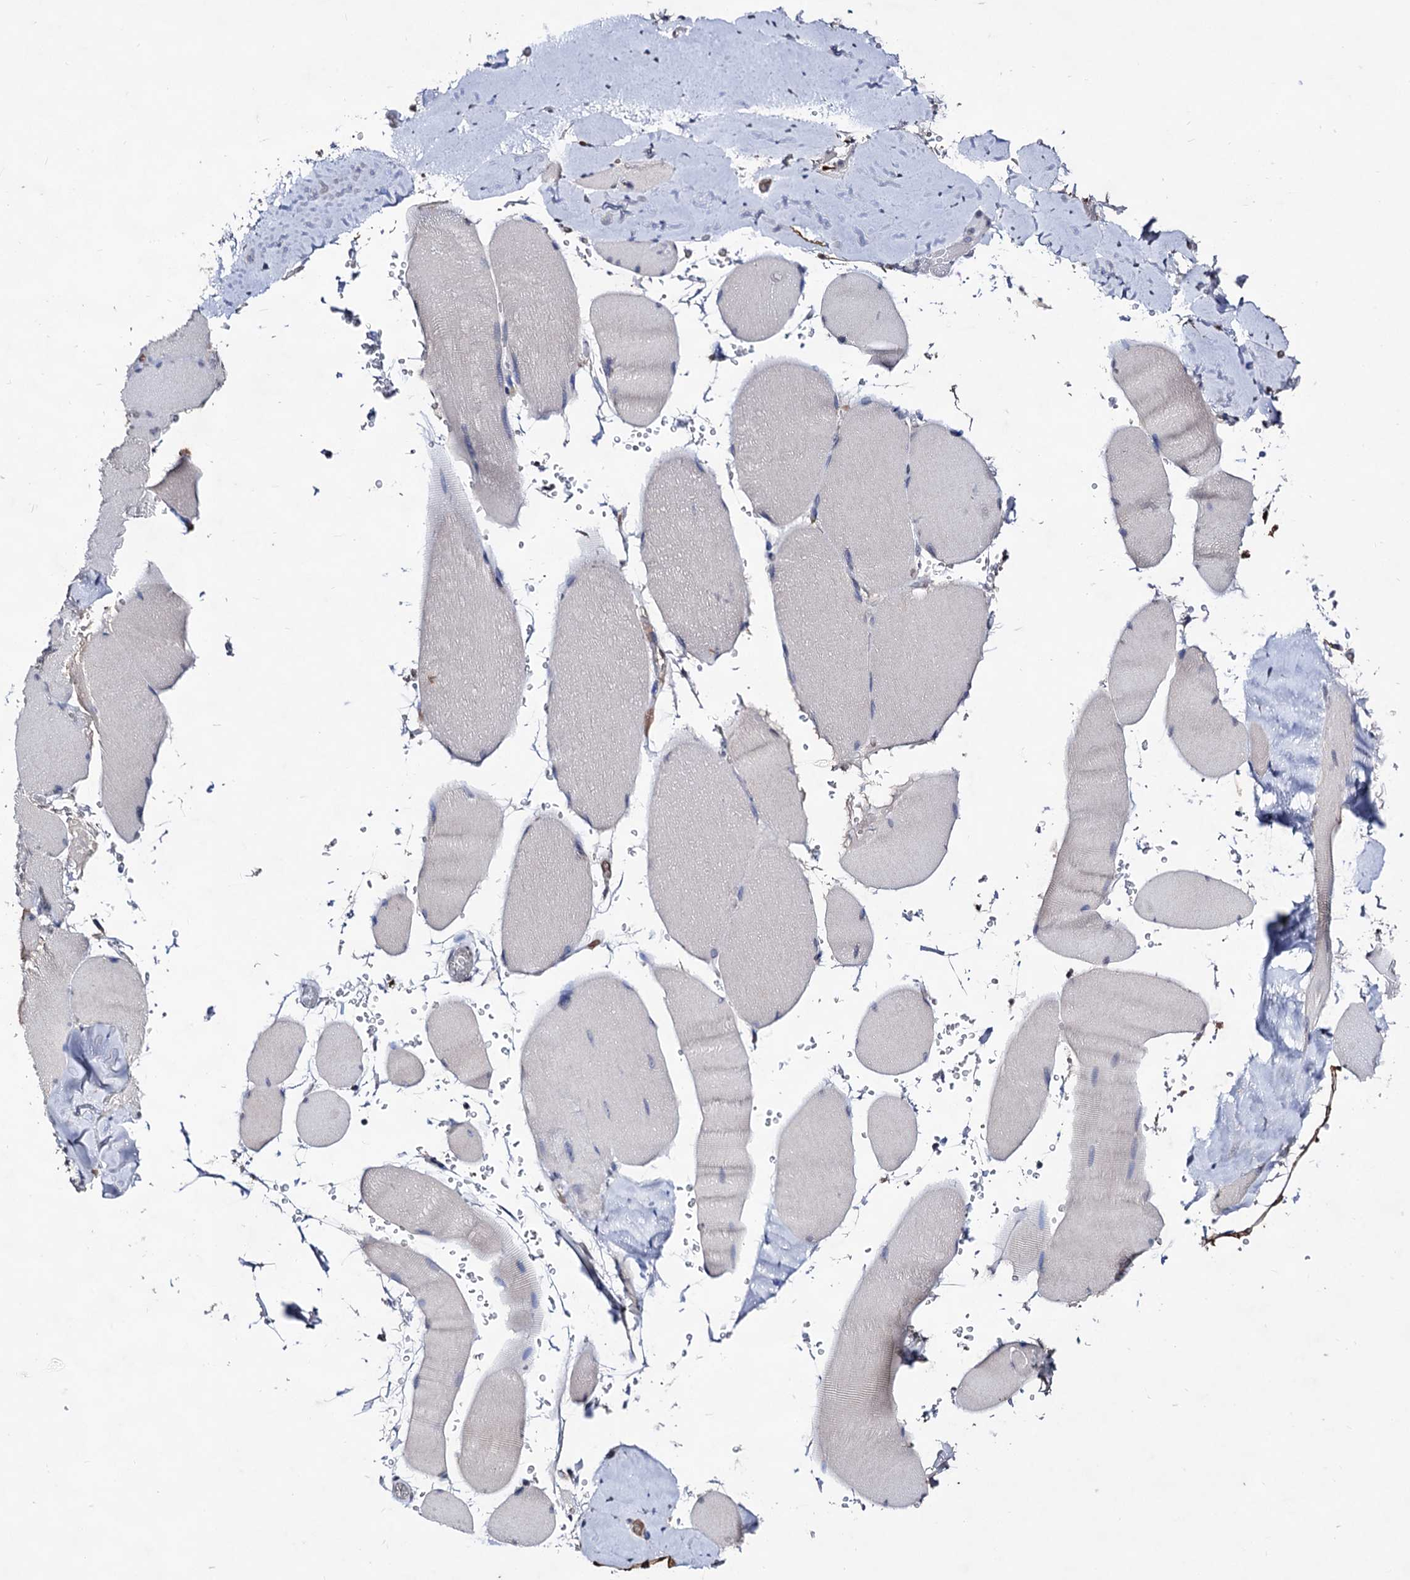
{"staining": {"intensity": "negative", "quantity": "none", "location": "none"}, "tissue": "skeletal muscle", "cell_type": "Myocytes", "image_type": "normal", "snomed": [{"axis": "morphology", "description": "Normal tissue, NOS"}, {"axis": "topography", "description": "Skeletal muscle"}, {"axis": "topography", "description": "Head-Neck"}], "caption": "An image of human skeletal muscle is negative for staining in myocytes.", "gene": "PLIN1", "patient": {"sex": "male", "age": 66}}